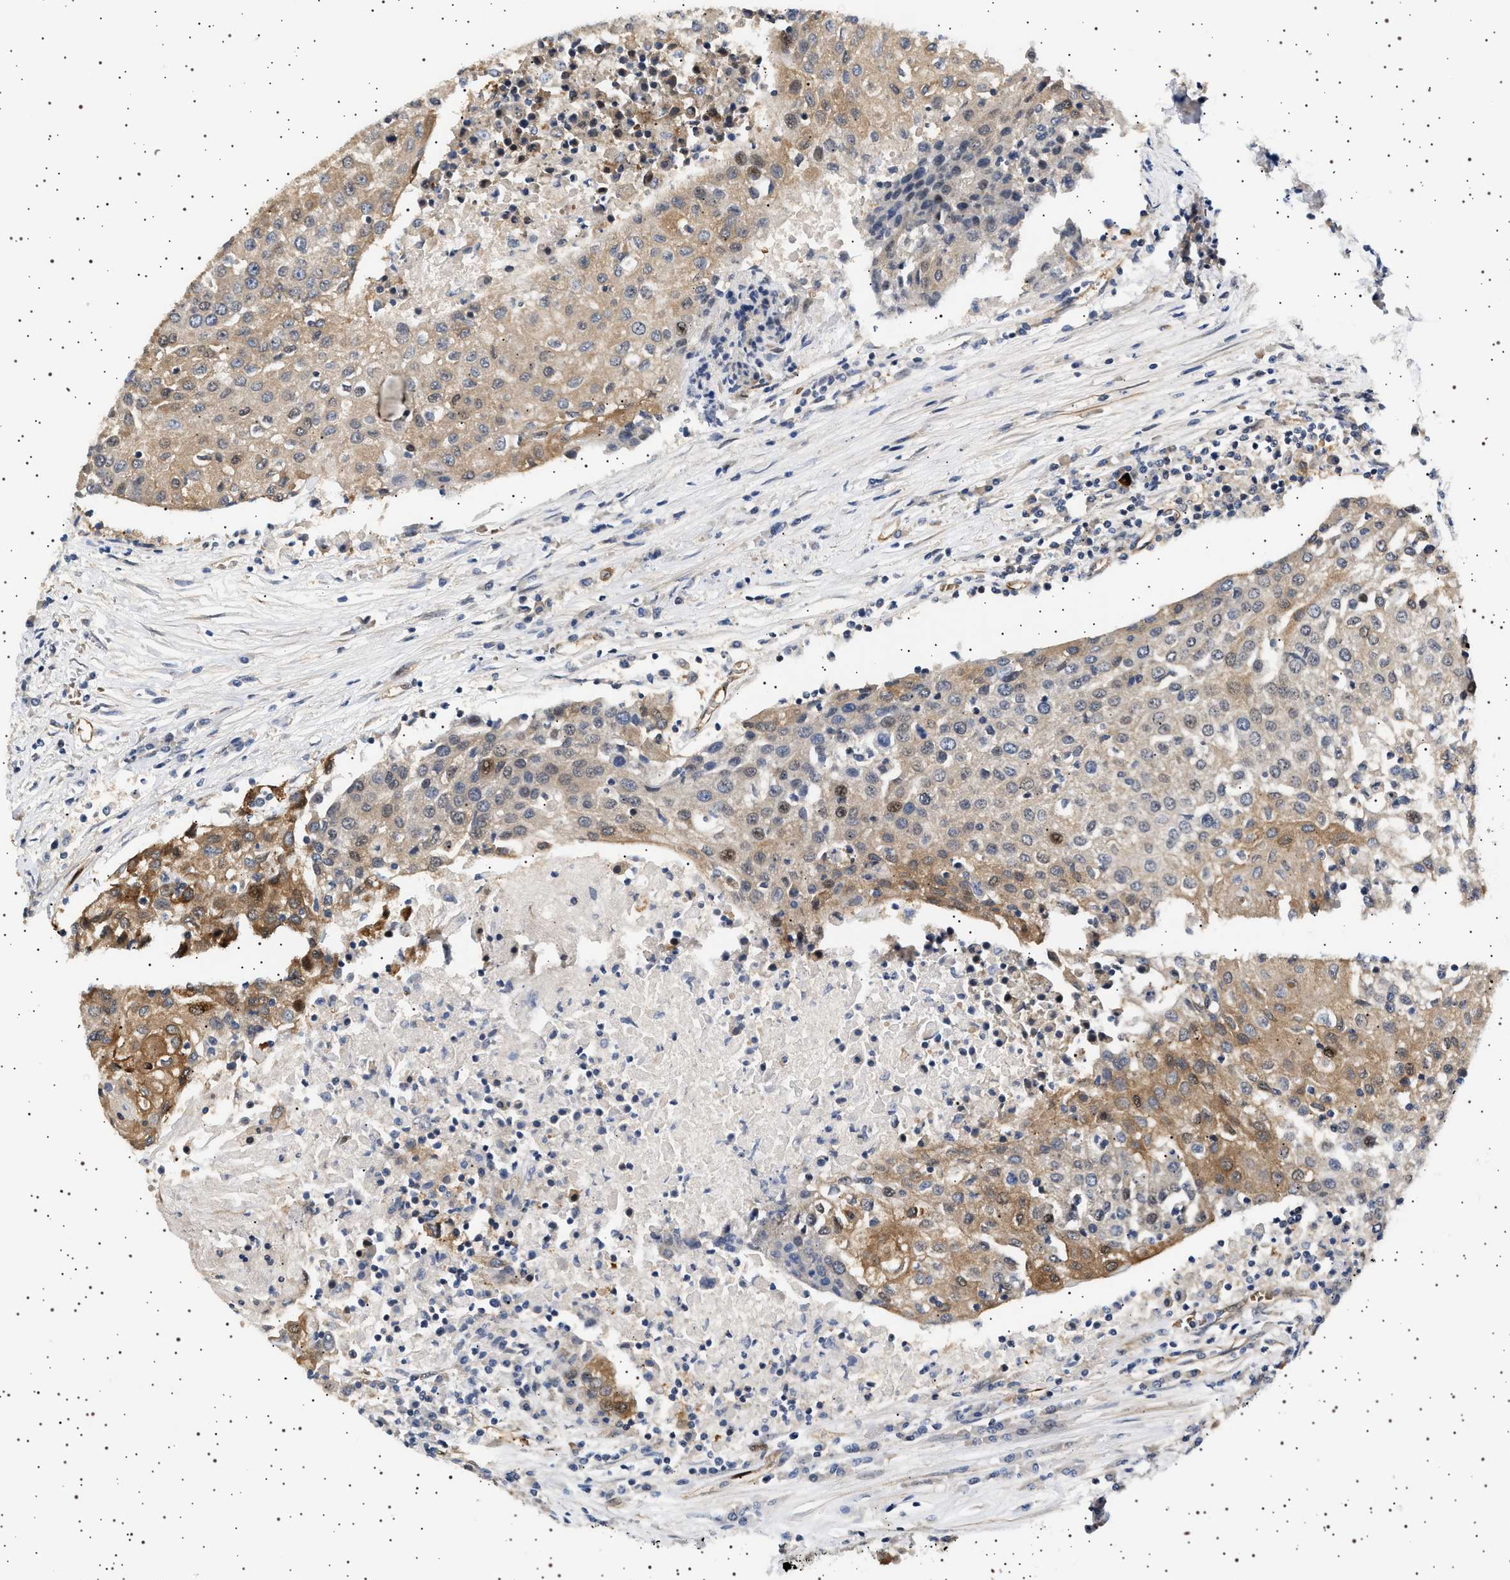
{"staining": {"intensity": "moderate", "quantity": "25%-75%", "location": "cytoplasmic/membranous"}, "tissue": "urothelial cancer", "cell_type": "Tumor cells", "image_type": "cancer", "snomed": [{"axis": "morphology", "description": "Urothelial carcinoma, High grade"}, {"axis": "topography", "description": "Urinary bladder"}], "caption": "Tumor cells demonstrate medium levels of moderate cytoplasmic/membranous staining in about 25%-75% of cells in urothelial cancer.", "gene": "BAG3", "patient": {"sex": "female", "age": 85}}